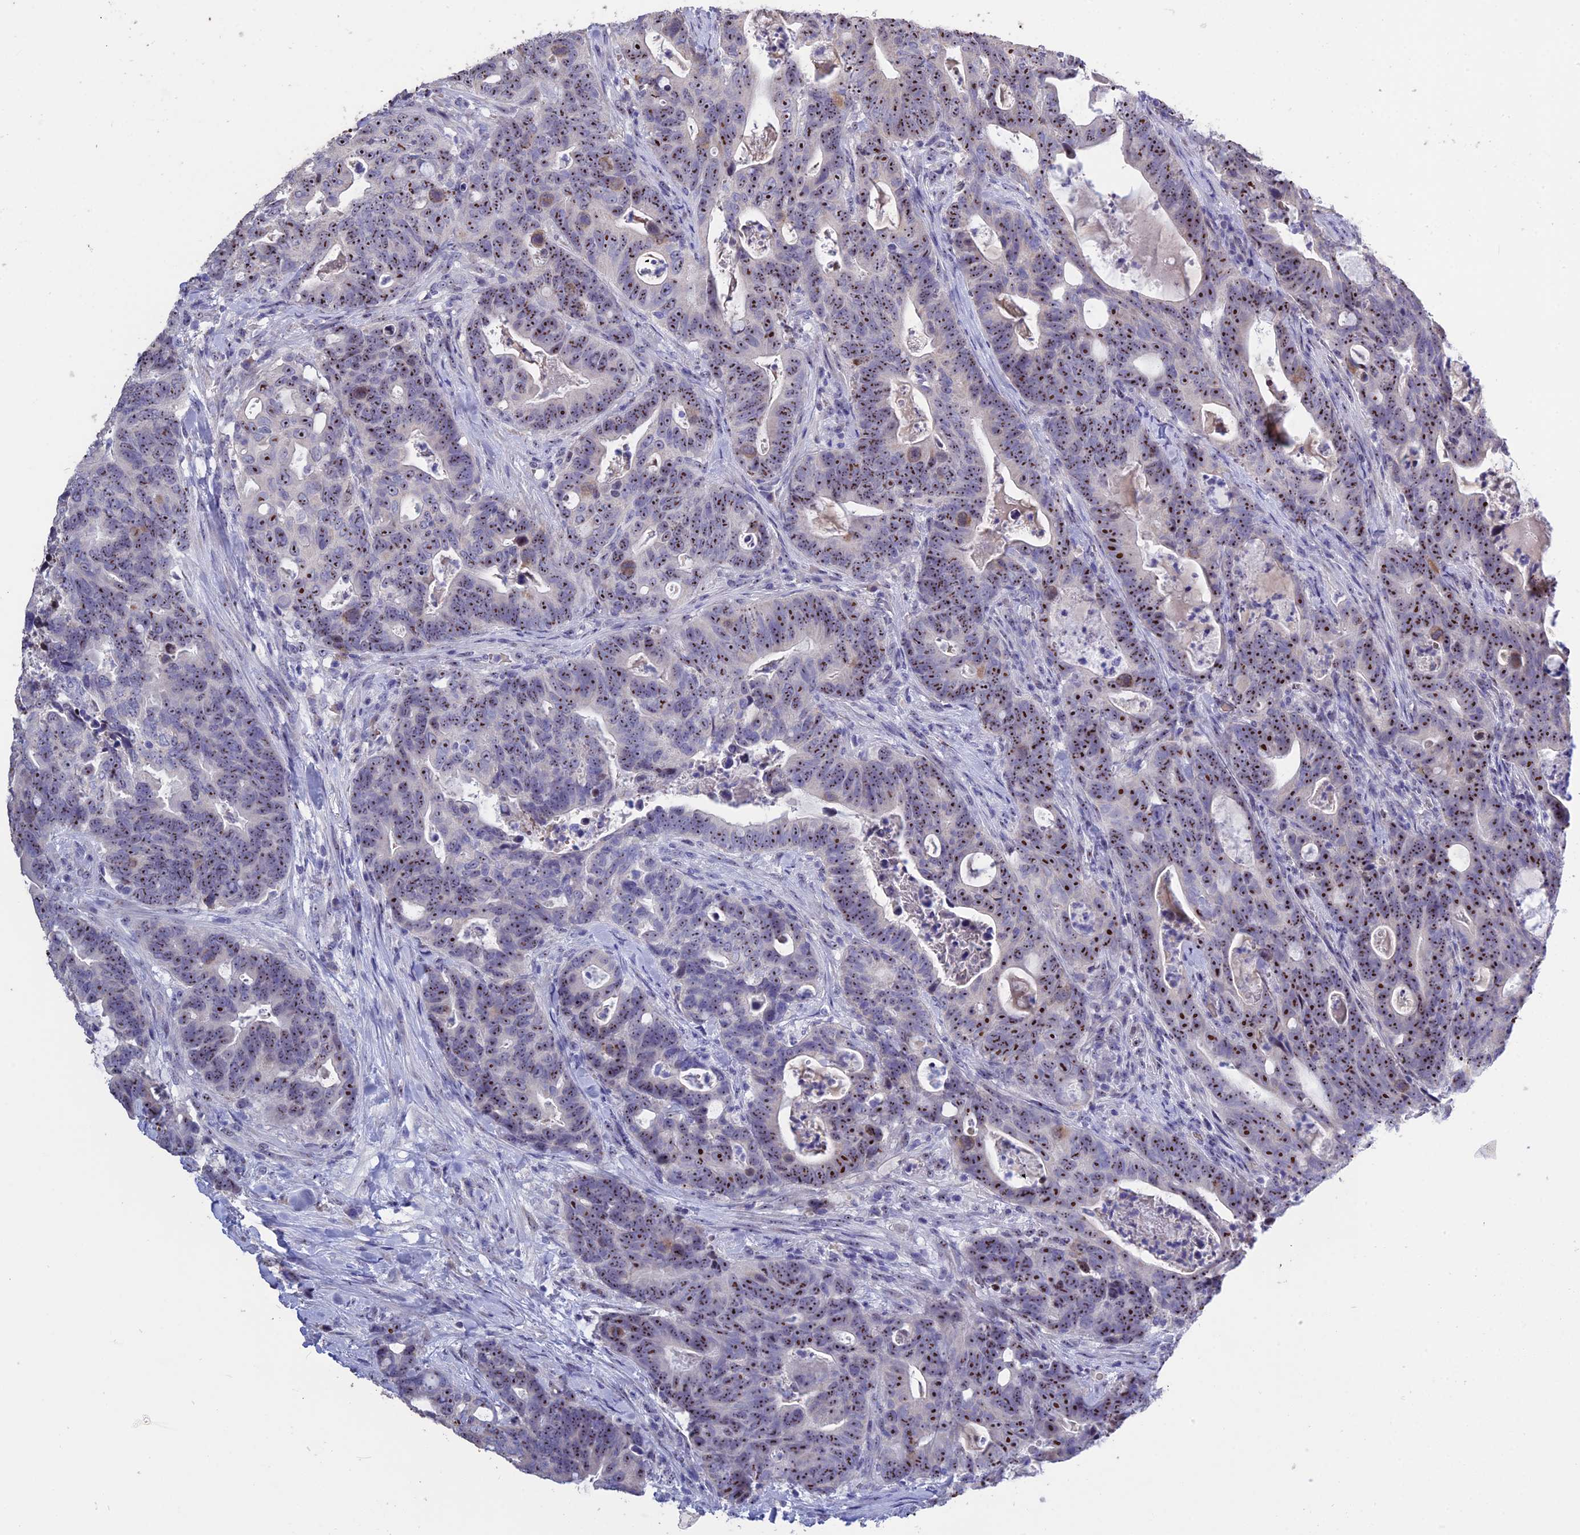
{"staining": {"intensity": "strong", "quantity": ">75%", "location": "nuclear"}, "tissue": "colorectal cancer", "cell_type": "Tumor cells", "image_type": "cancer", "snomed": [{"axis": "morphology", "description": "Adenocarcinoma, NOS"}, {"axis": "topography", "description": "Colon"}], "caption": "Tumor cells demonstrate high levels of strong nuclear staining in about >75% of cells in colorectal cancer.", "gene": "KNOP1", "patient": {"sex": "female", "age": 82}}